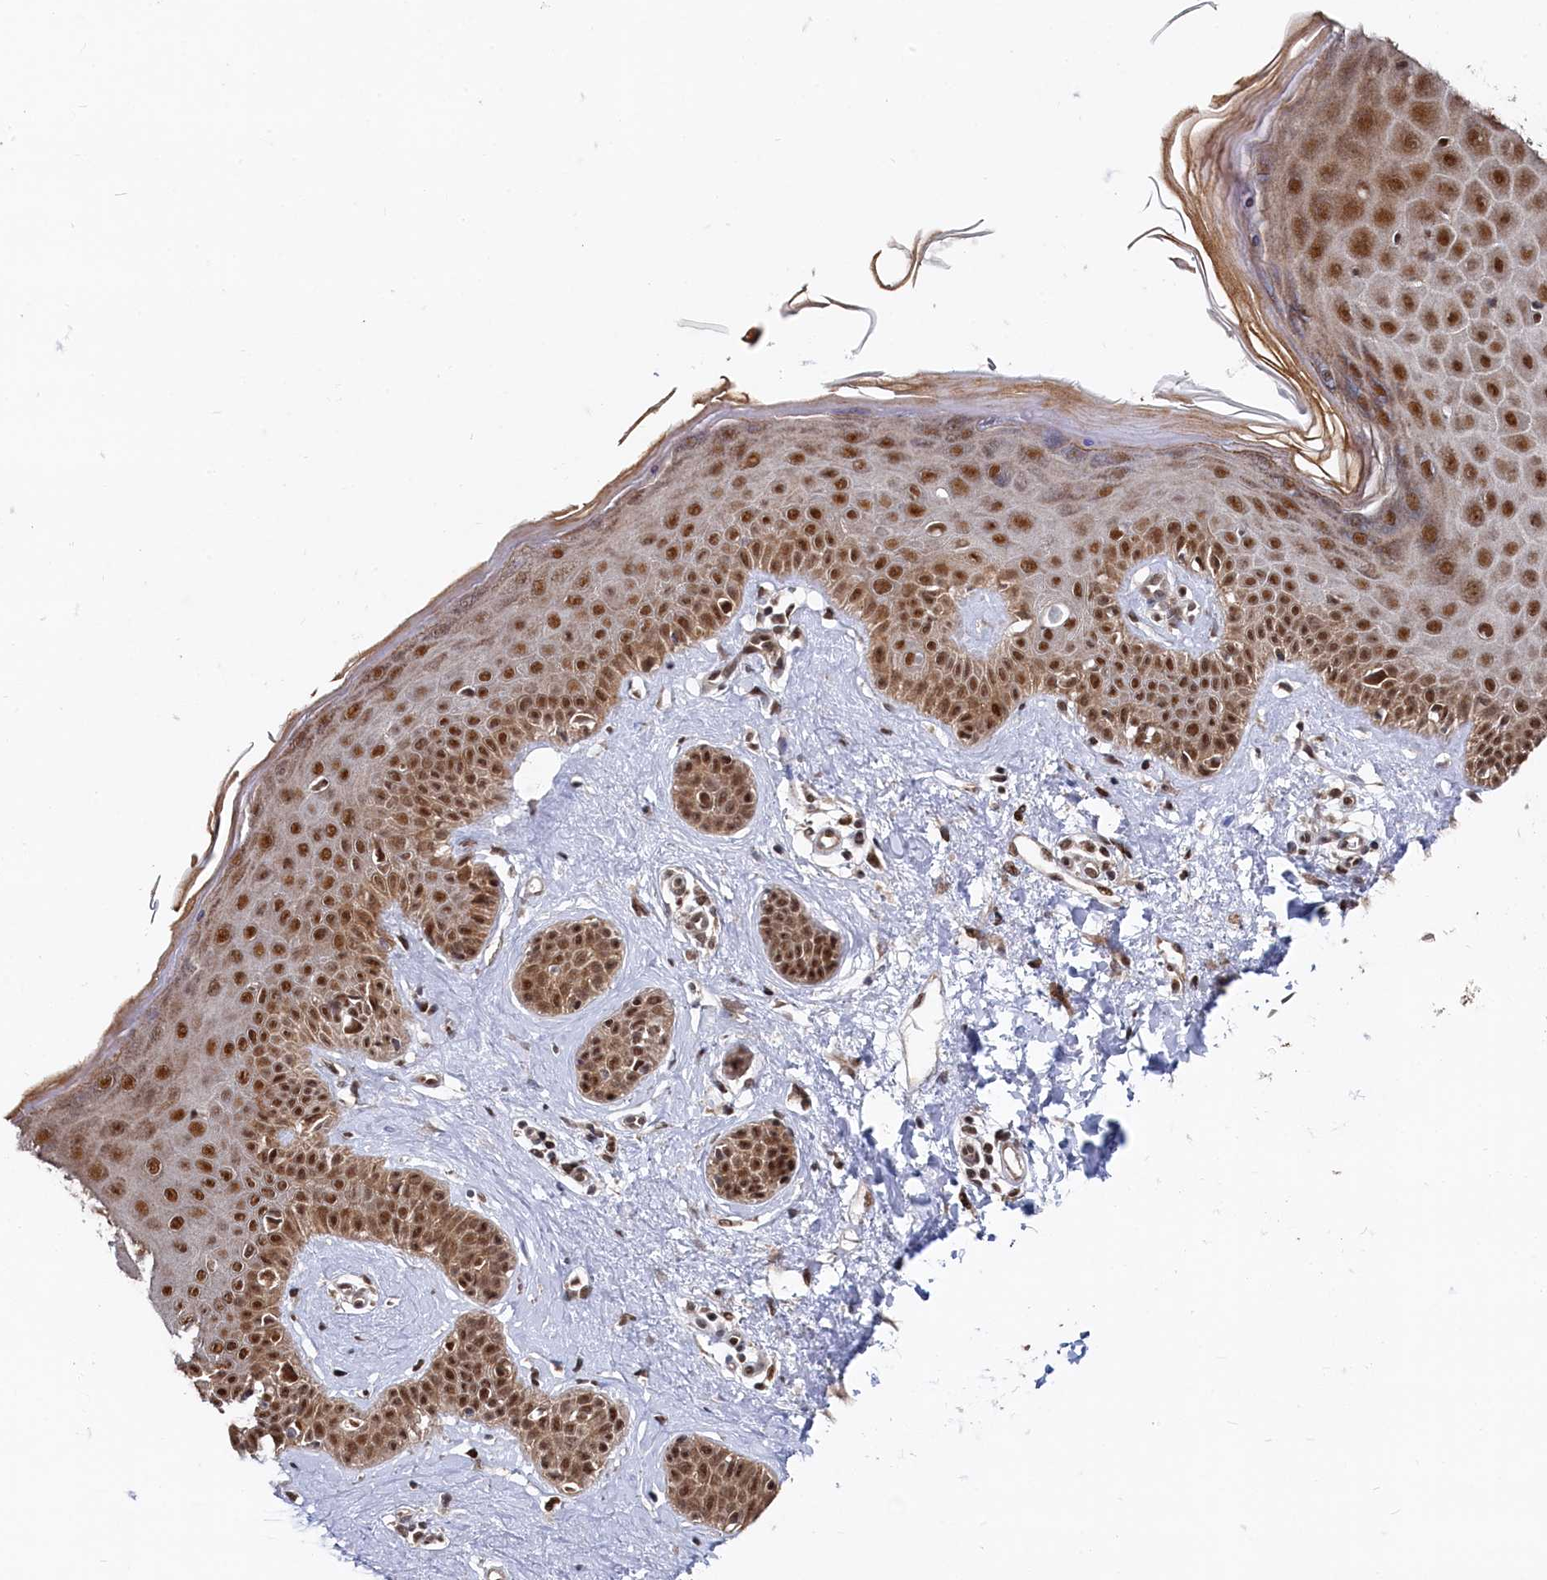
{"staining": {"intensity": "moderate", "quantity": ">75%", "location": "cytoplasmic/membranous,nuclear"}, "tissue": "skin", "cell_type": "Fibroblasts", "image_type": "normal", "snomed": [{"axis": "morphology", "description": "Normal tissue, NOS"}, {"axis": "topography", "description": "Skin"}], "caption": "Fibroblasts exhibit moderate cytoplasmic/membranous,nuclear expression in approximately >75% of cells in benign skin.", "gene": "BUB3", "patient": {"sex": "female", "age": 58}}